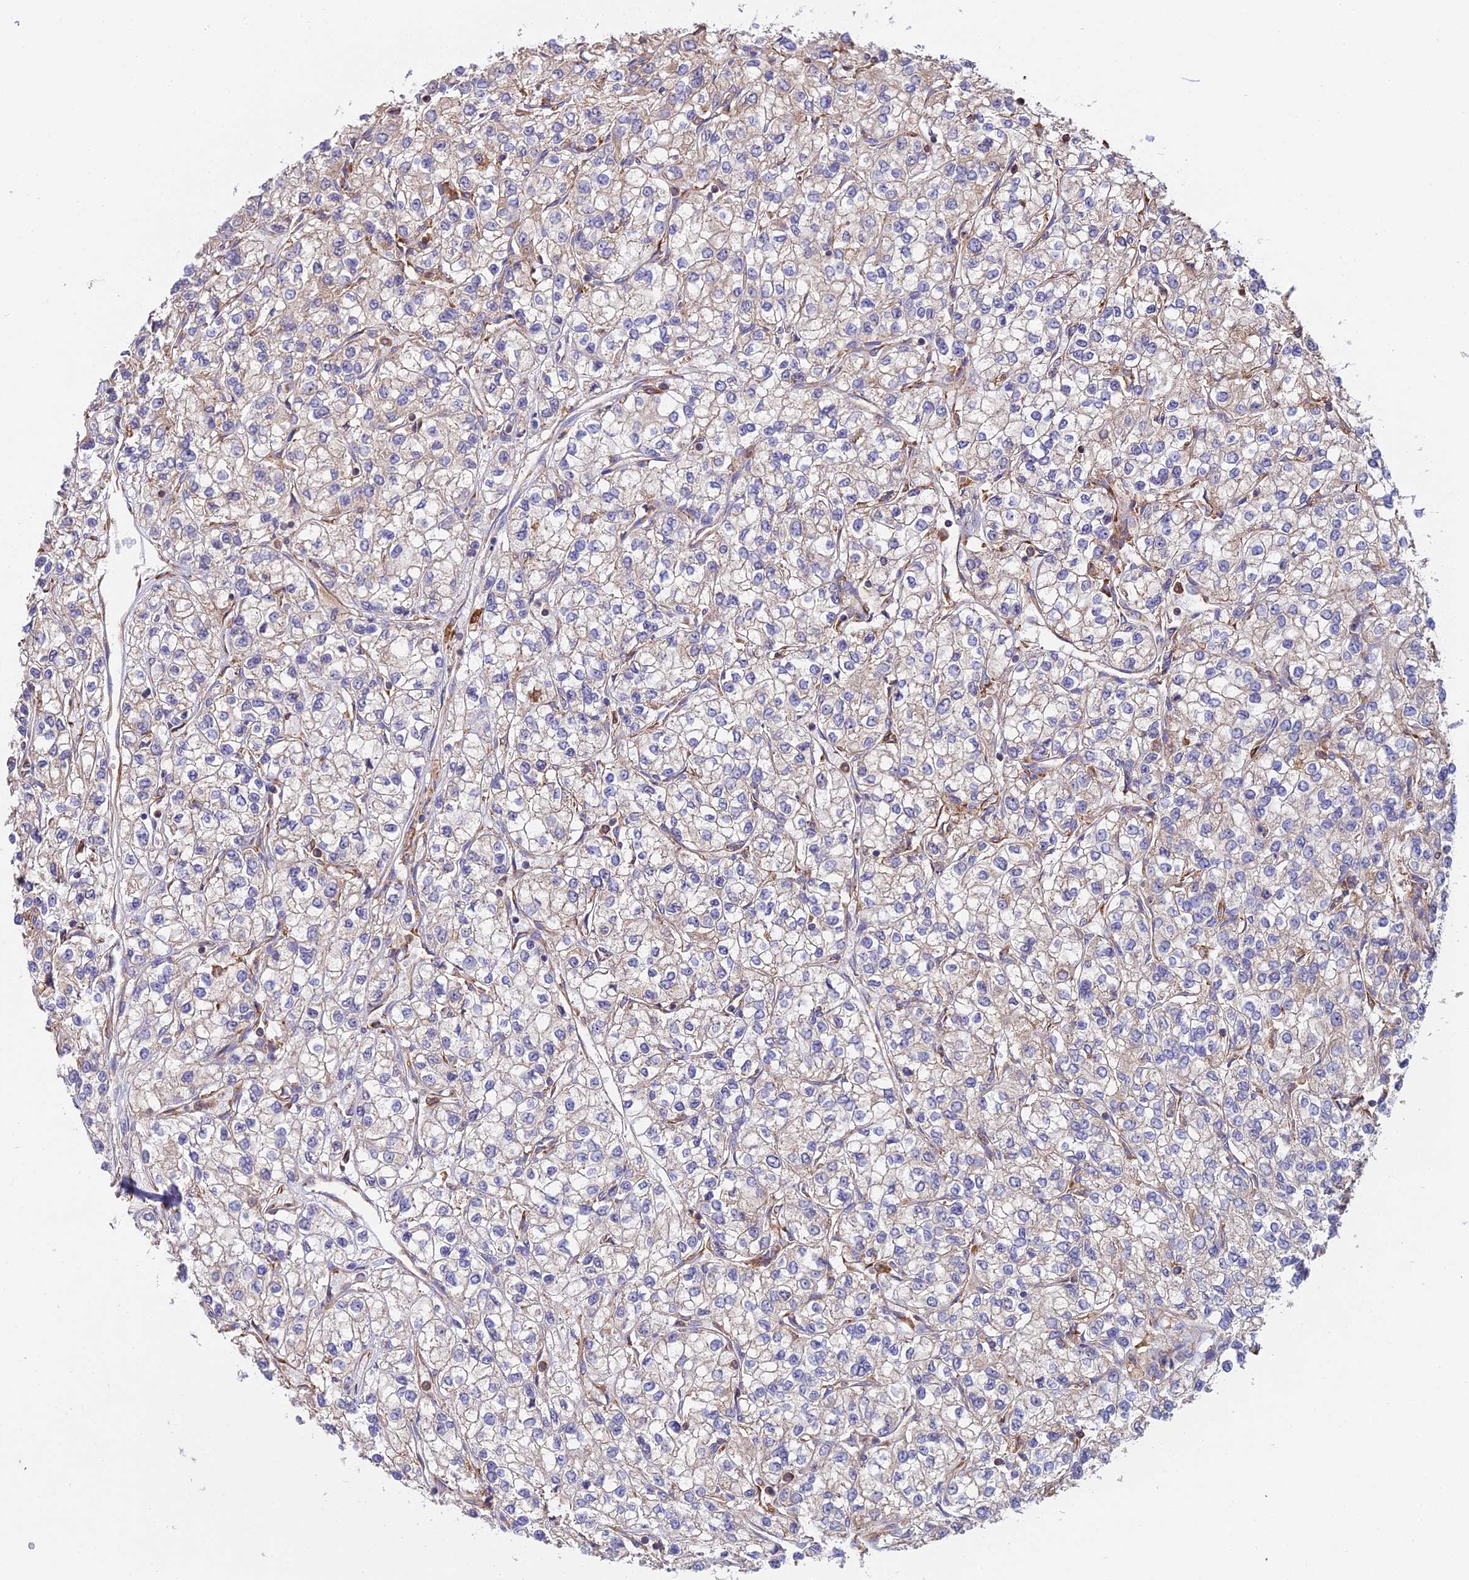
{"staining": {"intensity": "weak", "quantity": "25%-75%", "location": "cytoplasmic/membranous"}, "tissue": "renal cancer", "cell_type": "Tumor cells", "image_type": "cancer", "snomed": [{"axis": "morphology", "description": "Adenocarcinoma, NOS"}, {"axis": "topography", "description": "Kidney"}], "caption": "A high-resolution photomicrograph shows immunohistochemistry staining of renal cancer, which displays weak cytoplasmic/membranous staining in approximately 25%-75% of tumor cells. The protein of interest is stained brown, and the nuclei are stained in blue (DAB (3,3'-diaminobenzidine) IHC with brightfield microscopy, high magnification).", "gene": "RPL26", "patient": {"sex": "male", "age": 80}}